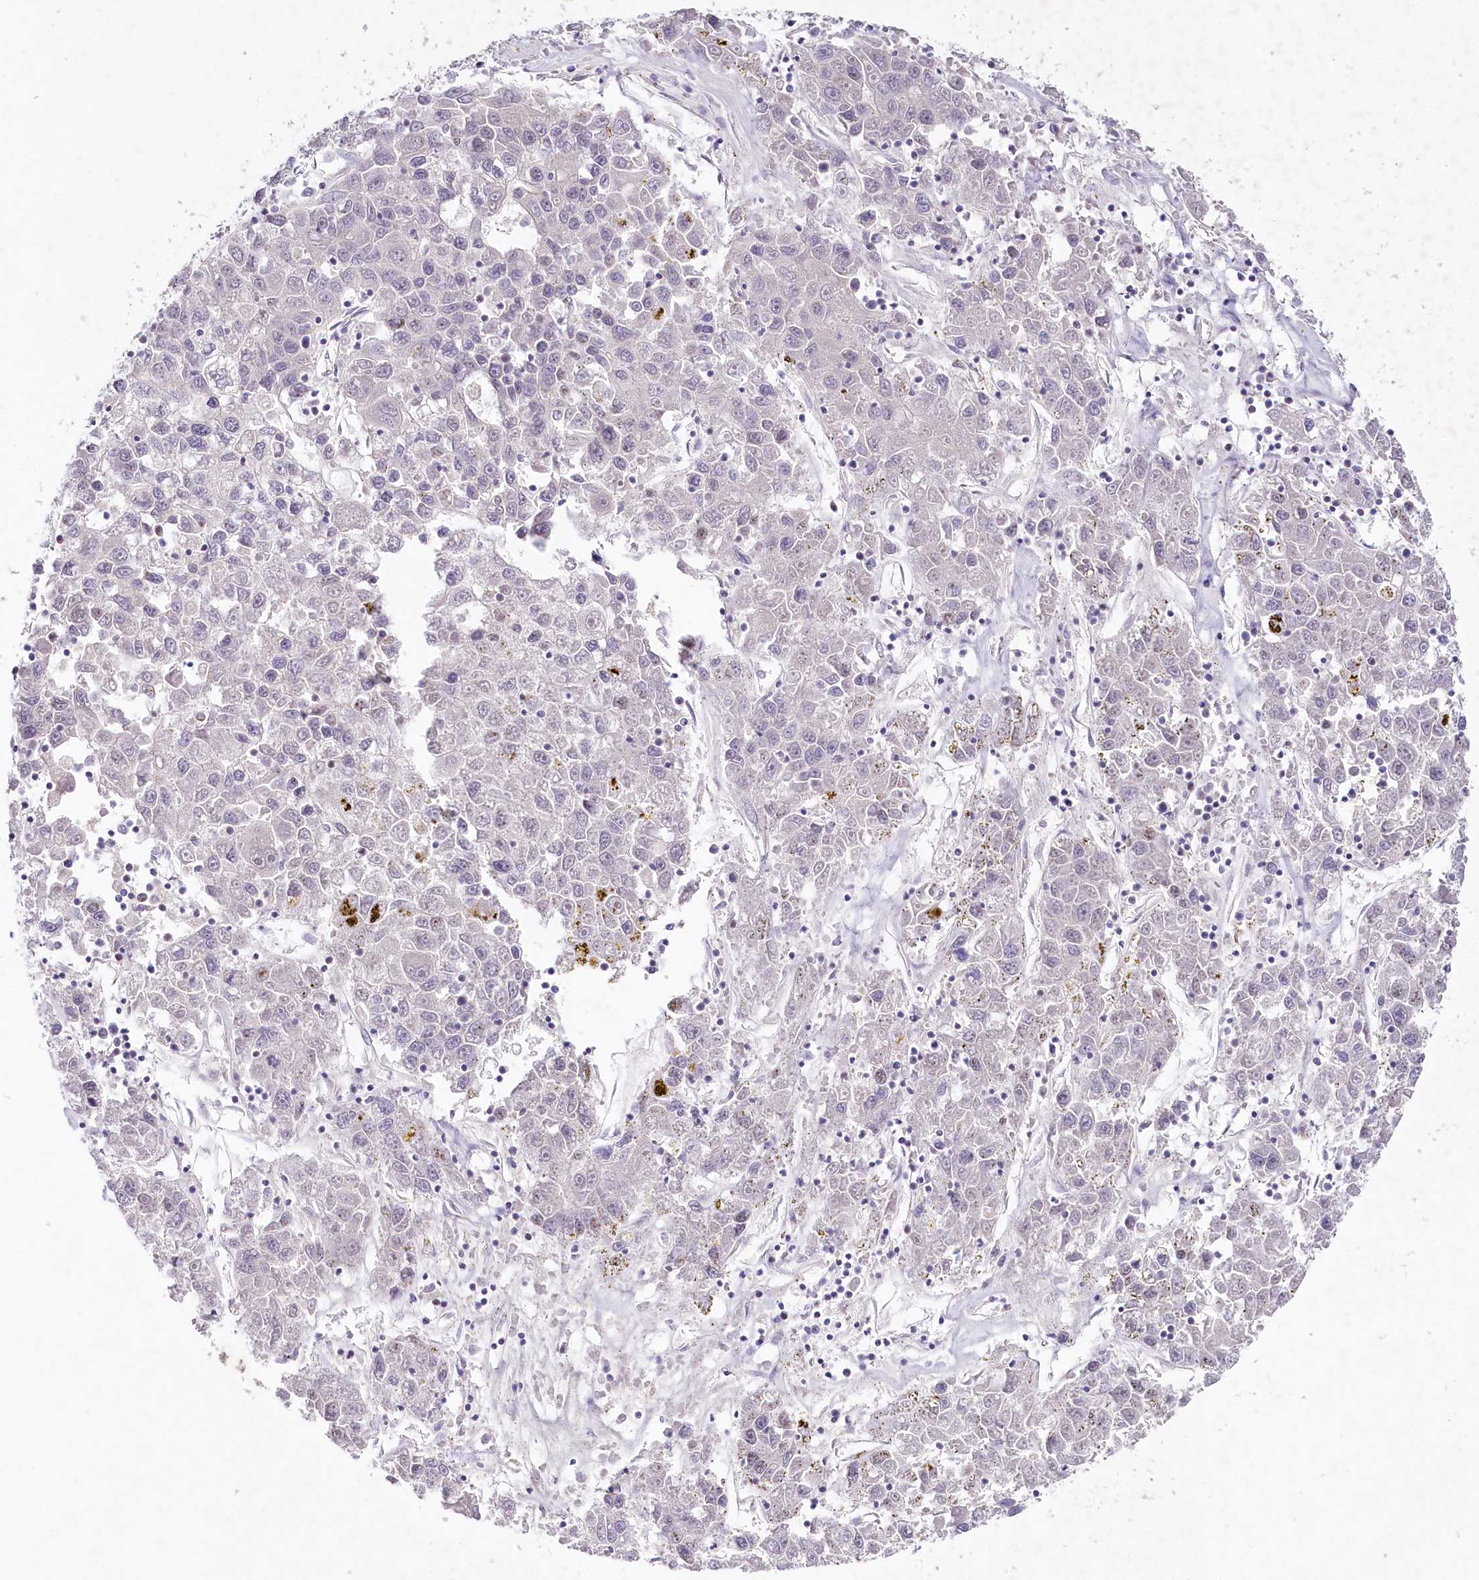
{"staining": {"intensity": "negative", "quantity": "none", "location": "none"}, "tissue": "liver cancer", "cell_type": "Tumor cells", "image_type": "cancer", "snomed": [{"axis": "morphology", "description": "Carcinoma, Hepatocellular, NOS"}, {"axis": "topography", "description": "Liver"}], "caption": "Tumor cells are negative for brown protein staining in hepatocellular carcinoma (liver).", "gene": "AMTN", "patient": {"sex": "male", "age": 49}}